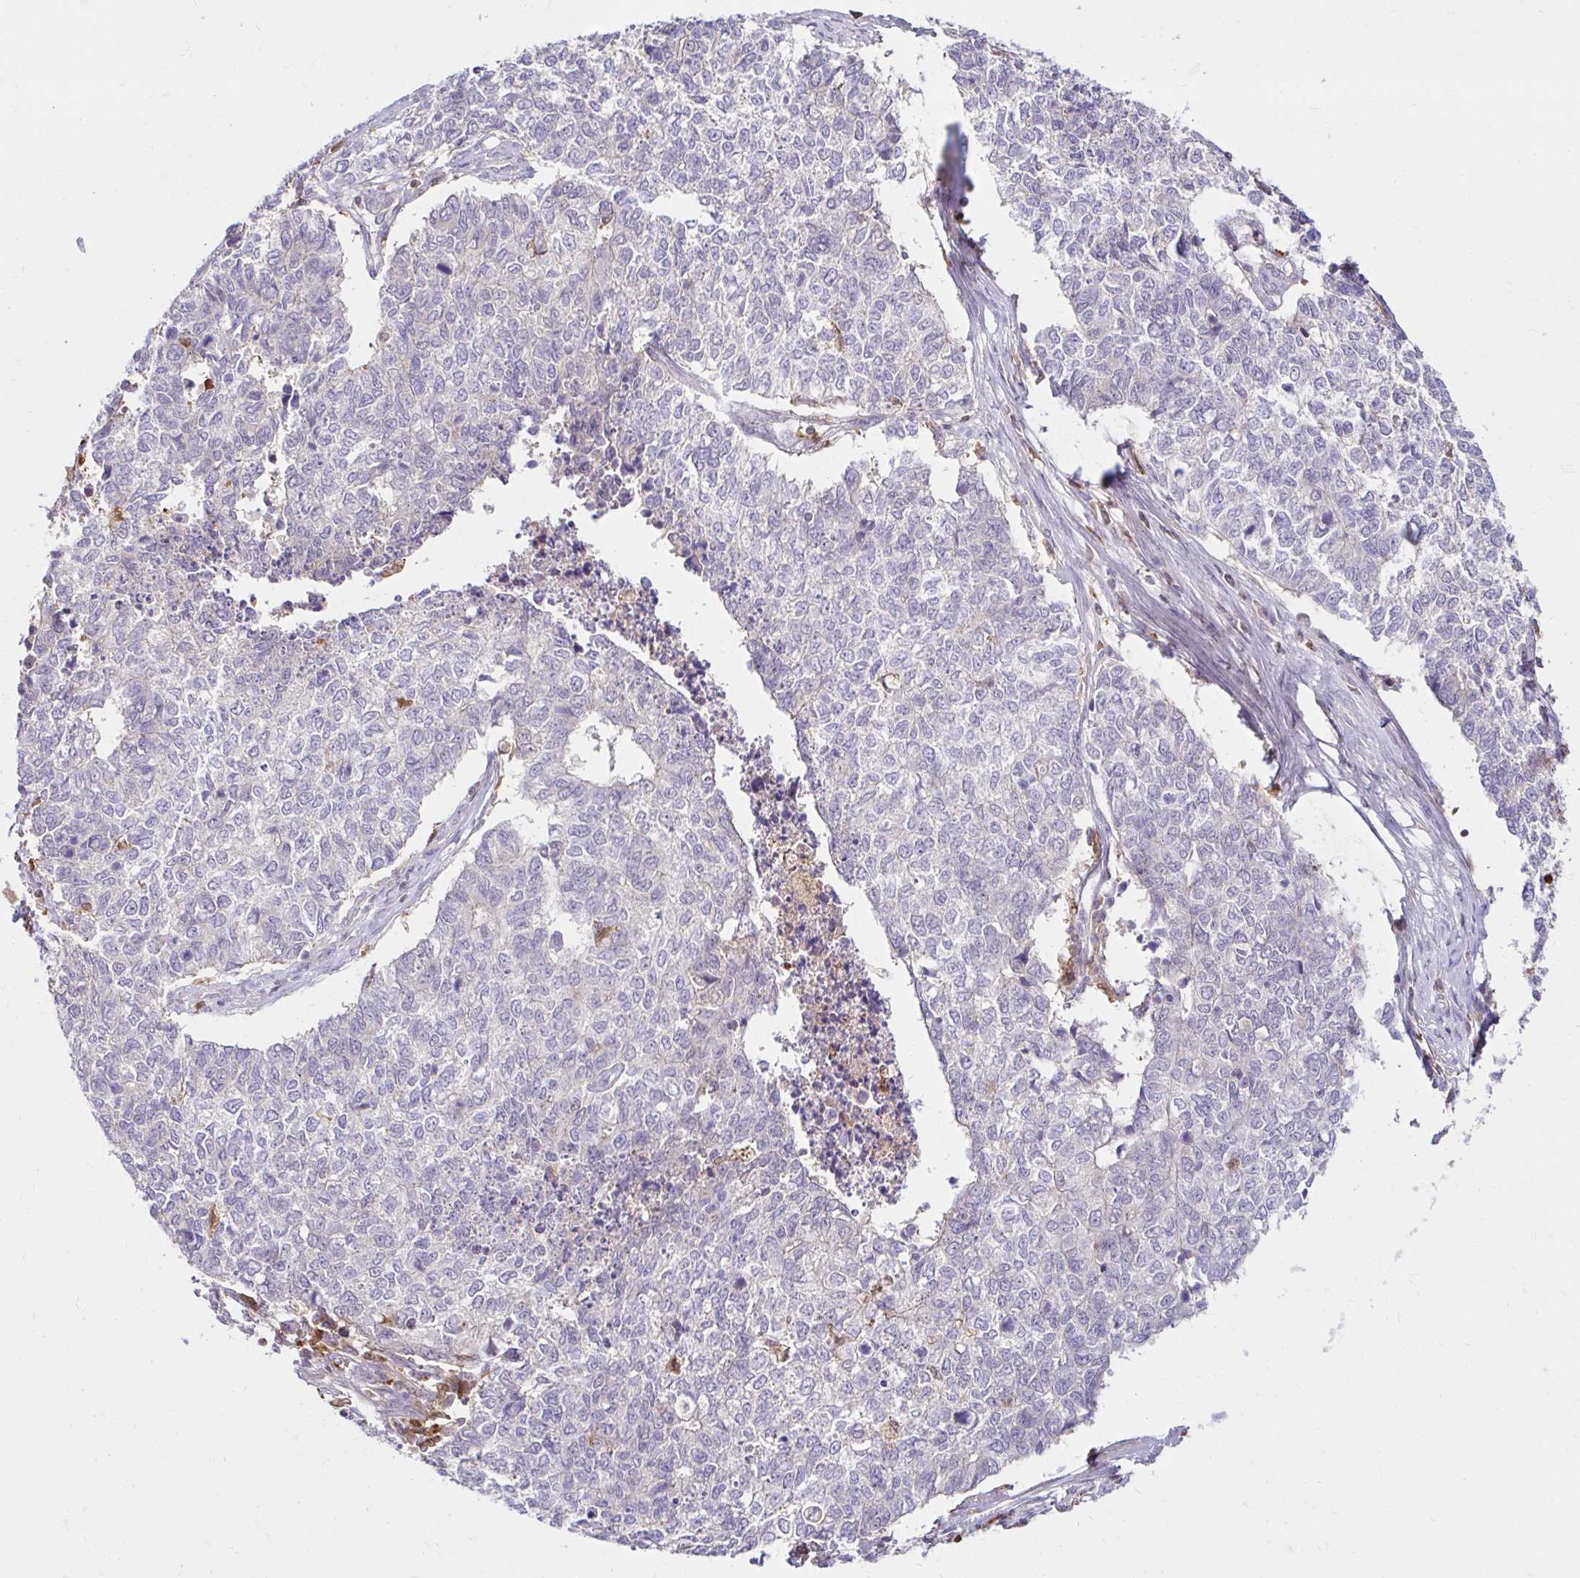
{"staining": {"intensity": "negative", "quantity": "none", "location": "none"}, "tissue": "cervical cancer", "cell_type": "Tumor cells", "image_type": "cancer", "snomed": [{"axis": "morphology", "description": "Adenocarcinoma, NOS"}, {"axis": "topography", "description": "Cervix"}], "caption": "Immunohistochemical staining of human cervical cancer (adenocarcinoma) exhibits no significant expression in tumor cells.", "gene": "PYCARD", "patient": {"sex": "female", "age": 63}}